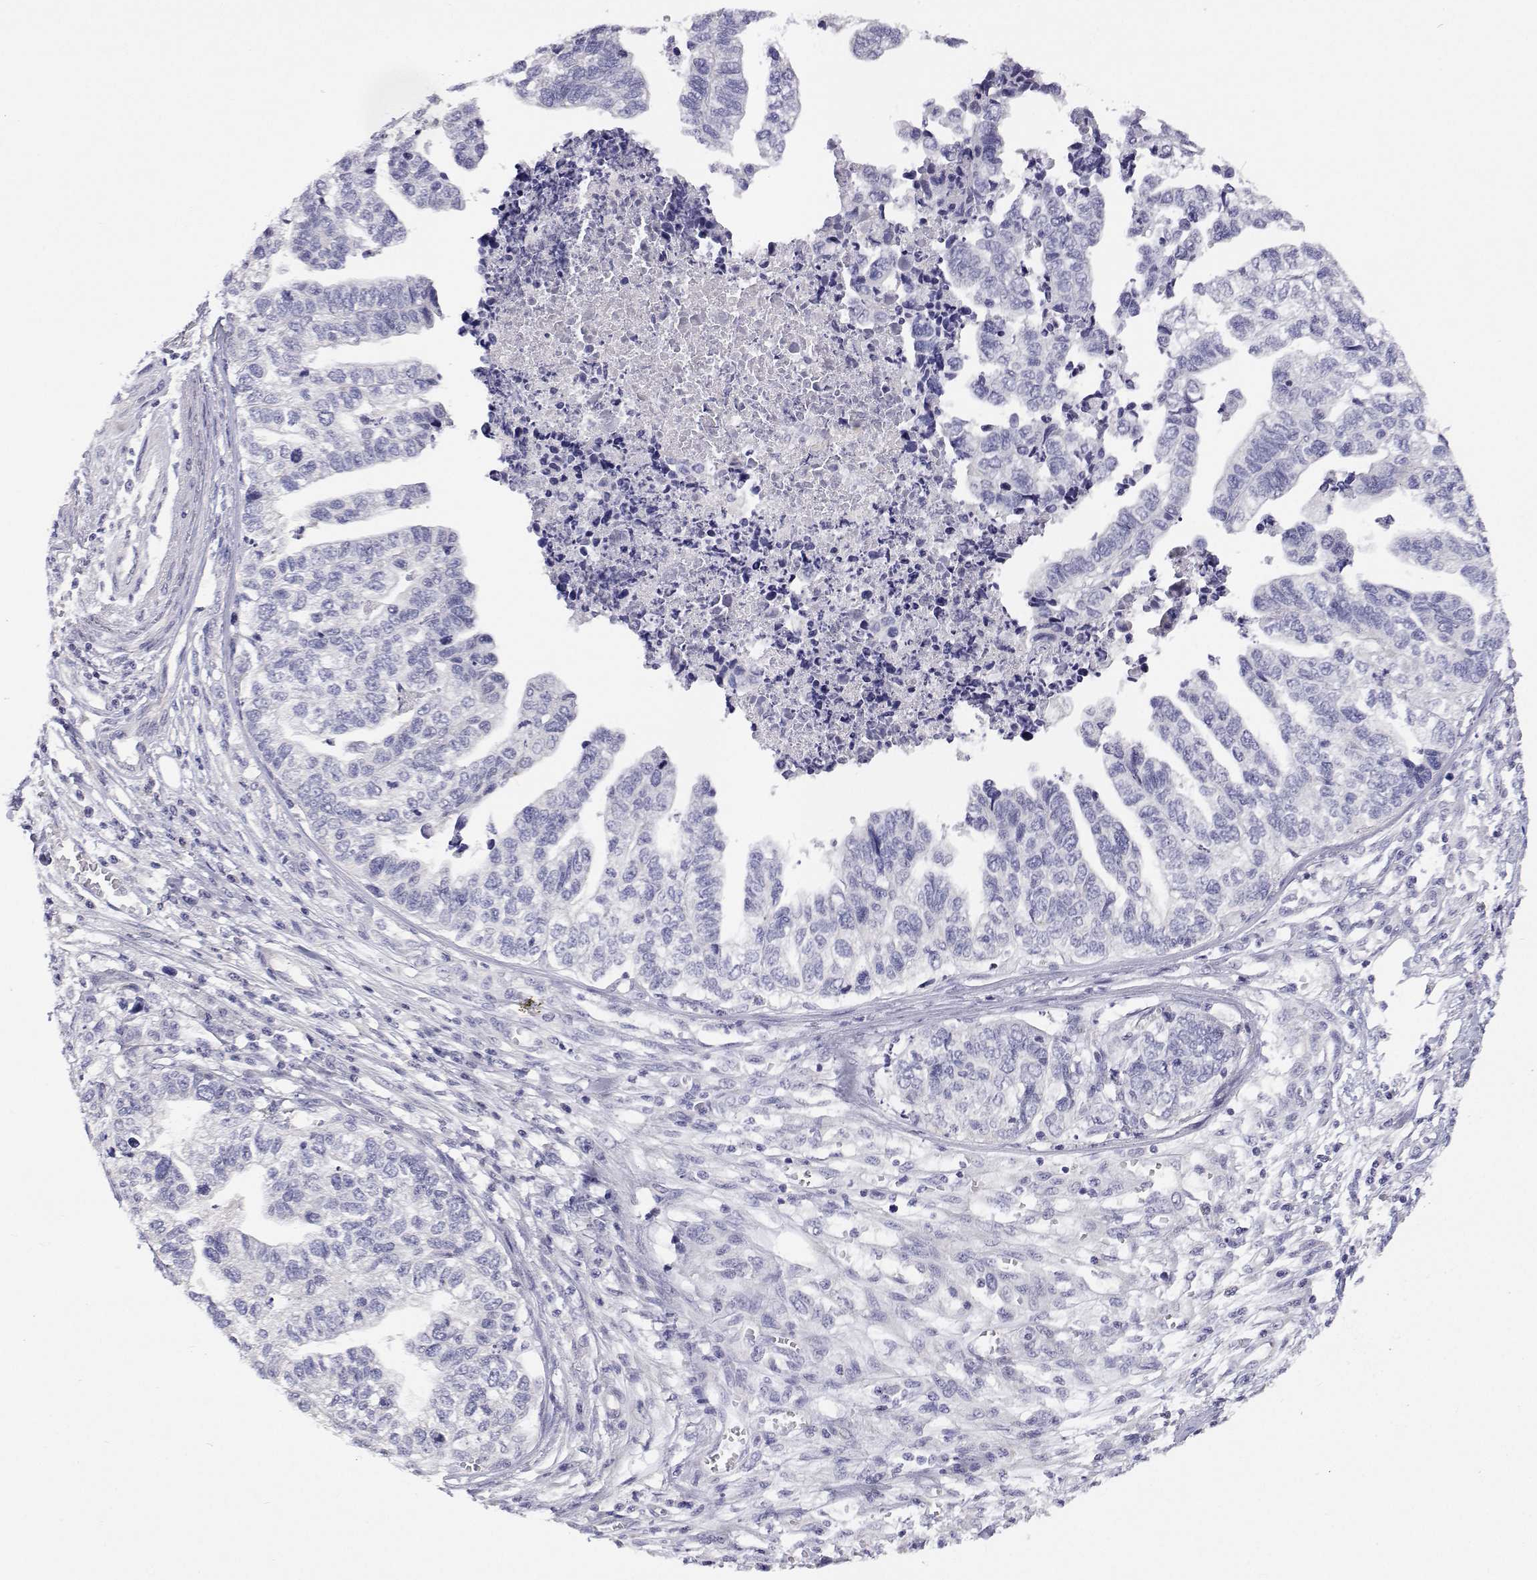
{"staining": {"intensity": "negative", "quantity": "none", "location": "none"}, "tissue": "stomach cancer", "cell_type": "Tumor cells", "image_type": "cancer", "snomed": [{"axis": "morphology", "description": "Adenocarcinoma, NOS"}, {"axis": "topography", "description": "Stomach, upper"}], "caption": "There is no significant expression in tumor cells of stomach cancer (adenocarcinoma).", "gene": "ANKRD65", "patient": {"sex": "female", "age": 67}}